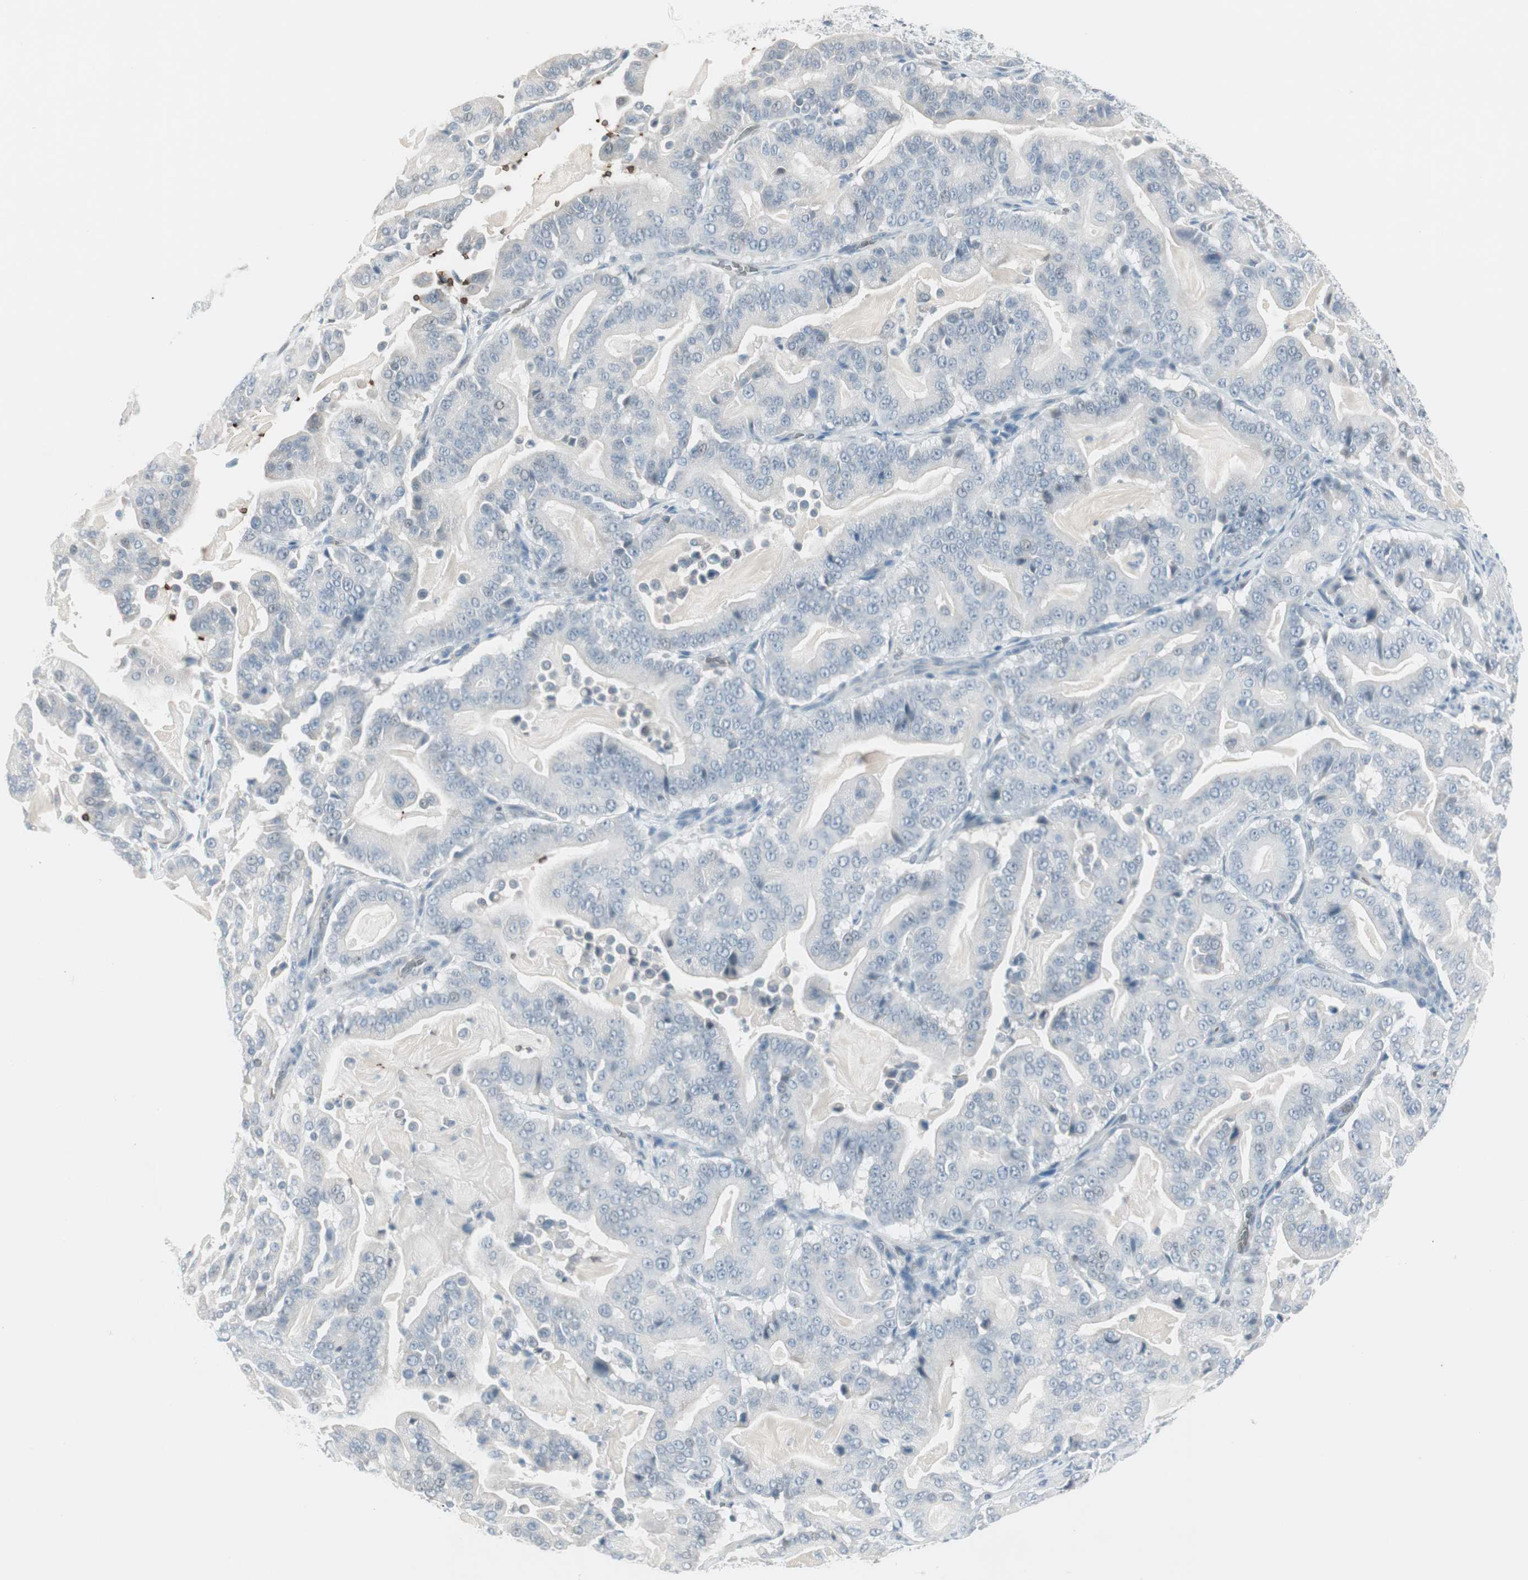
{"staining": {"intensity": "negative", "quantity": "none", "location": "none"}, "tissue": "pancreatic cancer", "cell_type": "Tumor cells", "image_type": "cancer", "snomed": [{"axis": "morphology", "description": "Adenocarcinoma, NOS"}, {"axis": "topography", "description": "Pancreas"}], "caption": "Immunohistochemical staining of pancreatic cancer (adenocarcinoma) shows no significant positivity in tumor cells. The staining is performed using DAB (3,3'-diaminobenzidine) brown chromogen with nuclei counter-stained in using hematoxylin.", "gene": "MAP4K1", "patient": {"sex": "male", "age": 63}}